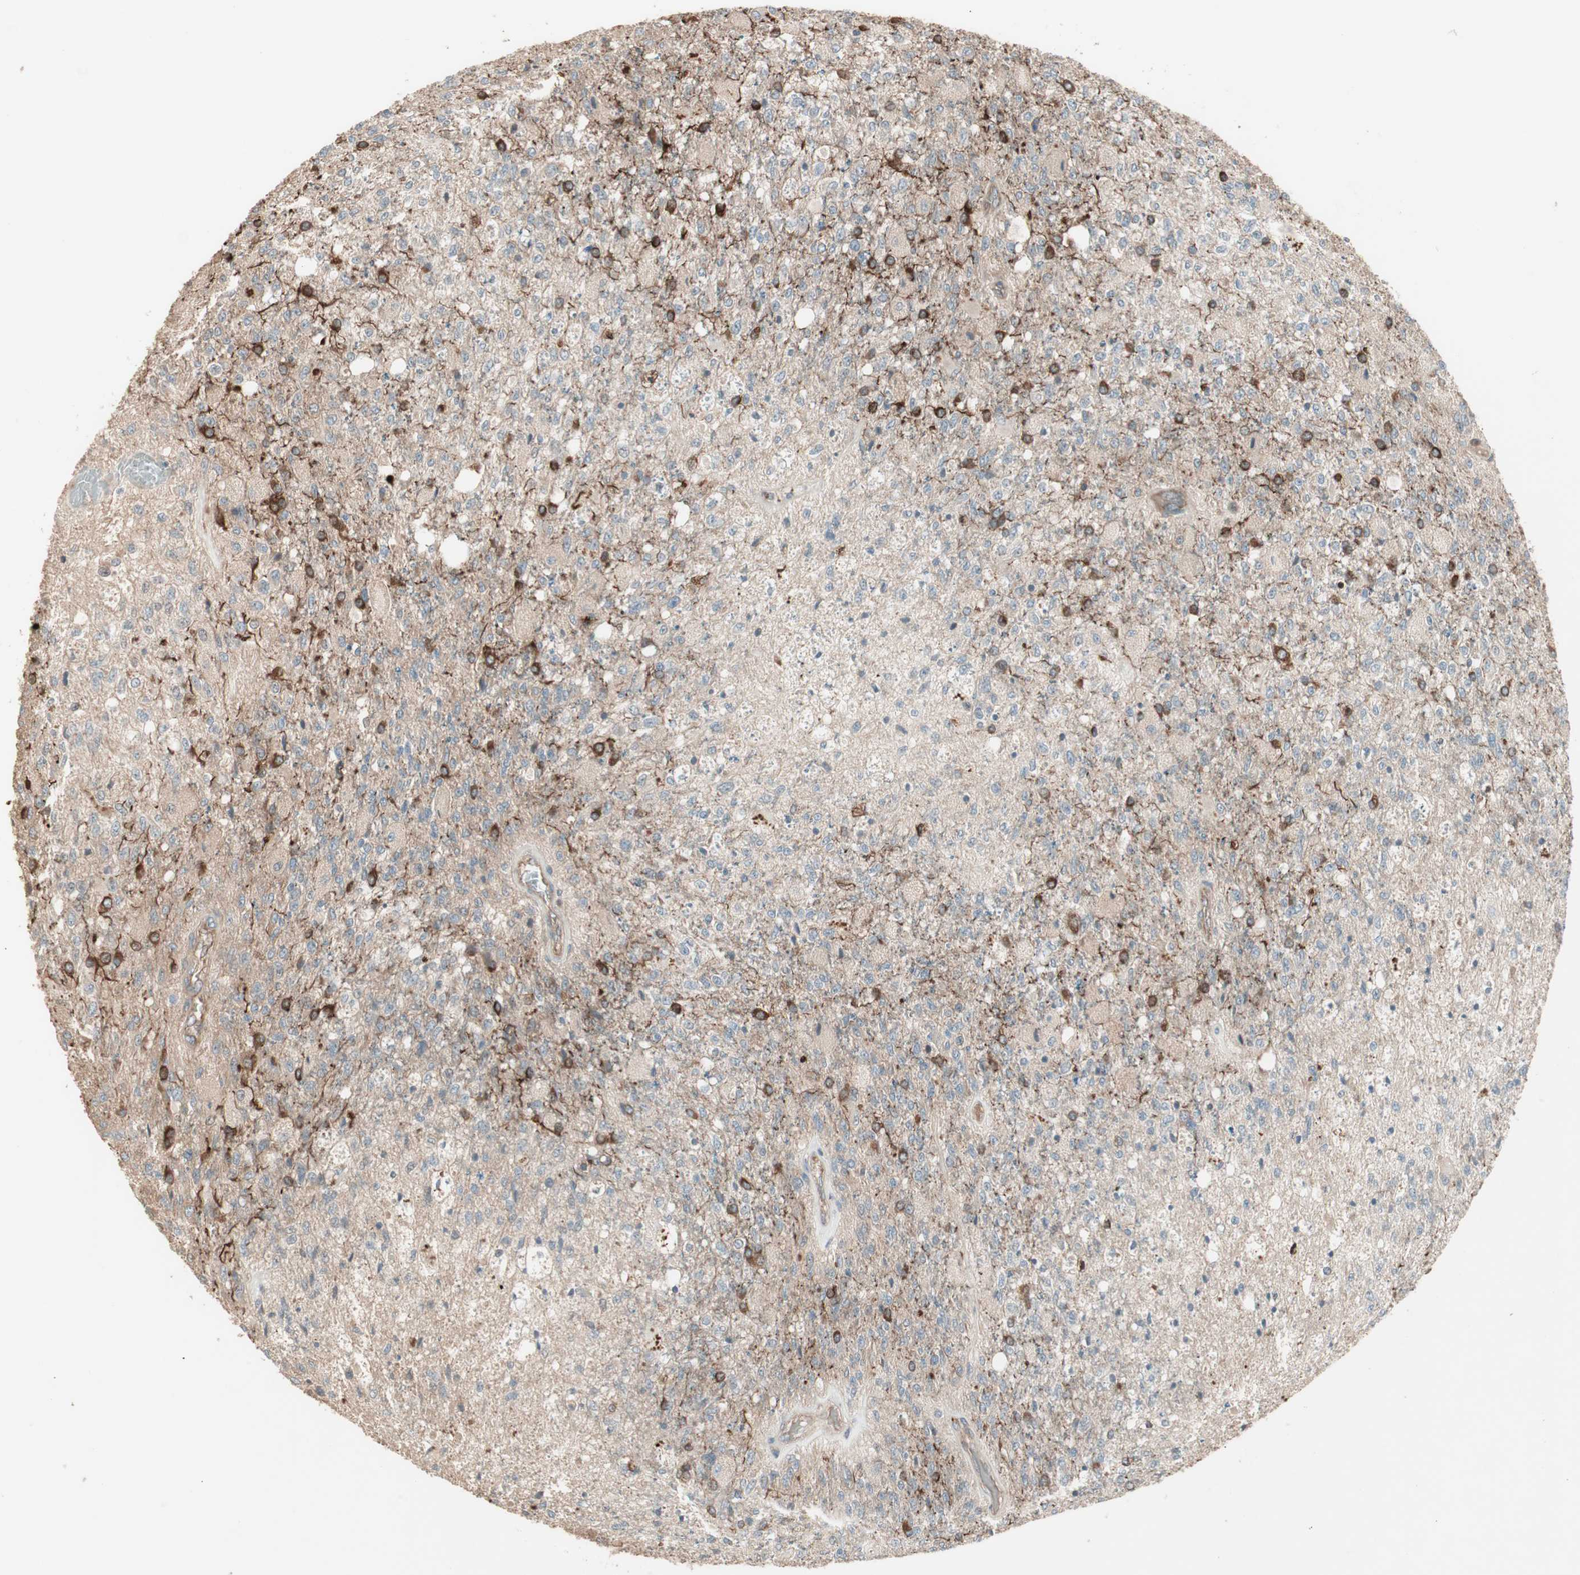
{"staining": {"intensity": "strong", "quantity": ">75%", "location": "cytoplasmic/membranous"}, "tissue": "glioma", "cell_type": "Tumor cells", "image_type": "cancer", "snomed": [{"axis": "morphology", "description": "Normal tissue, NOS"}, {"axis": "morphology", "description": "Glioma, malignant, High grade"}, {"axis": "topography", "description": "Cerebral cortex"}], "caption": "Protein expression analysis of human malignant glioma (high-grade) reveals strong cytoplasmic/membranous positivity in approximately >75% of tumor cells.", "gene": "TFPI", "patient": {"sex": "male", "age": 77}}